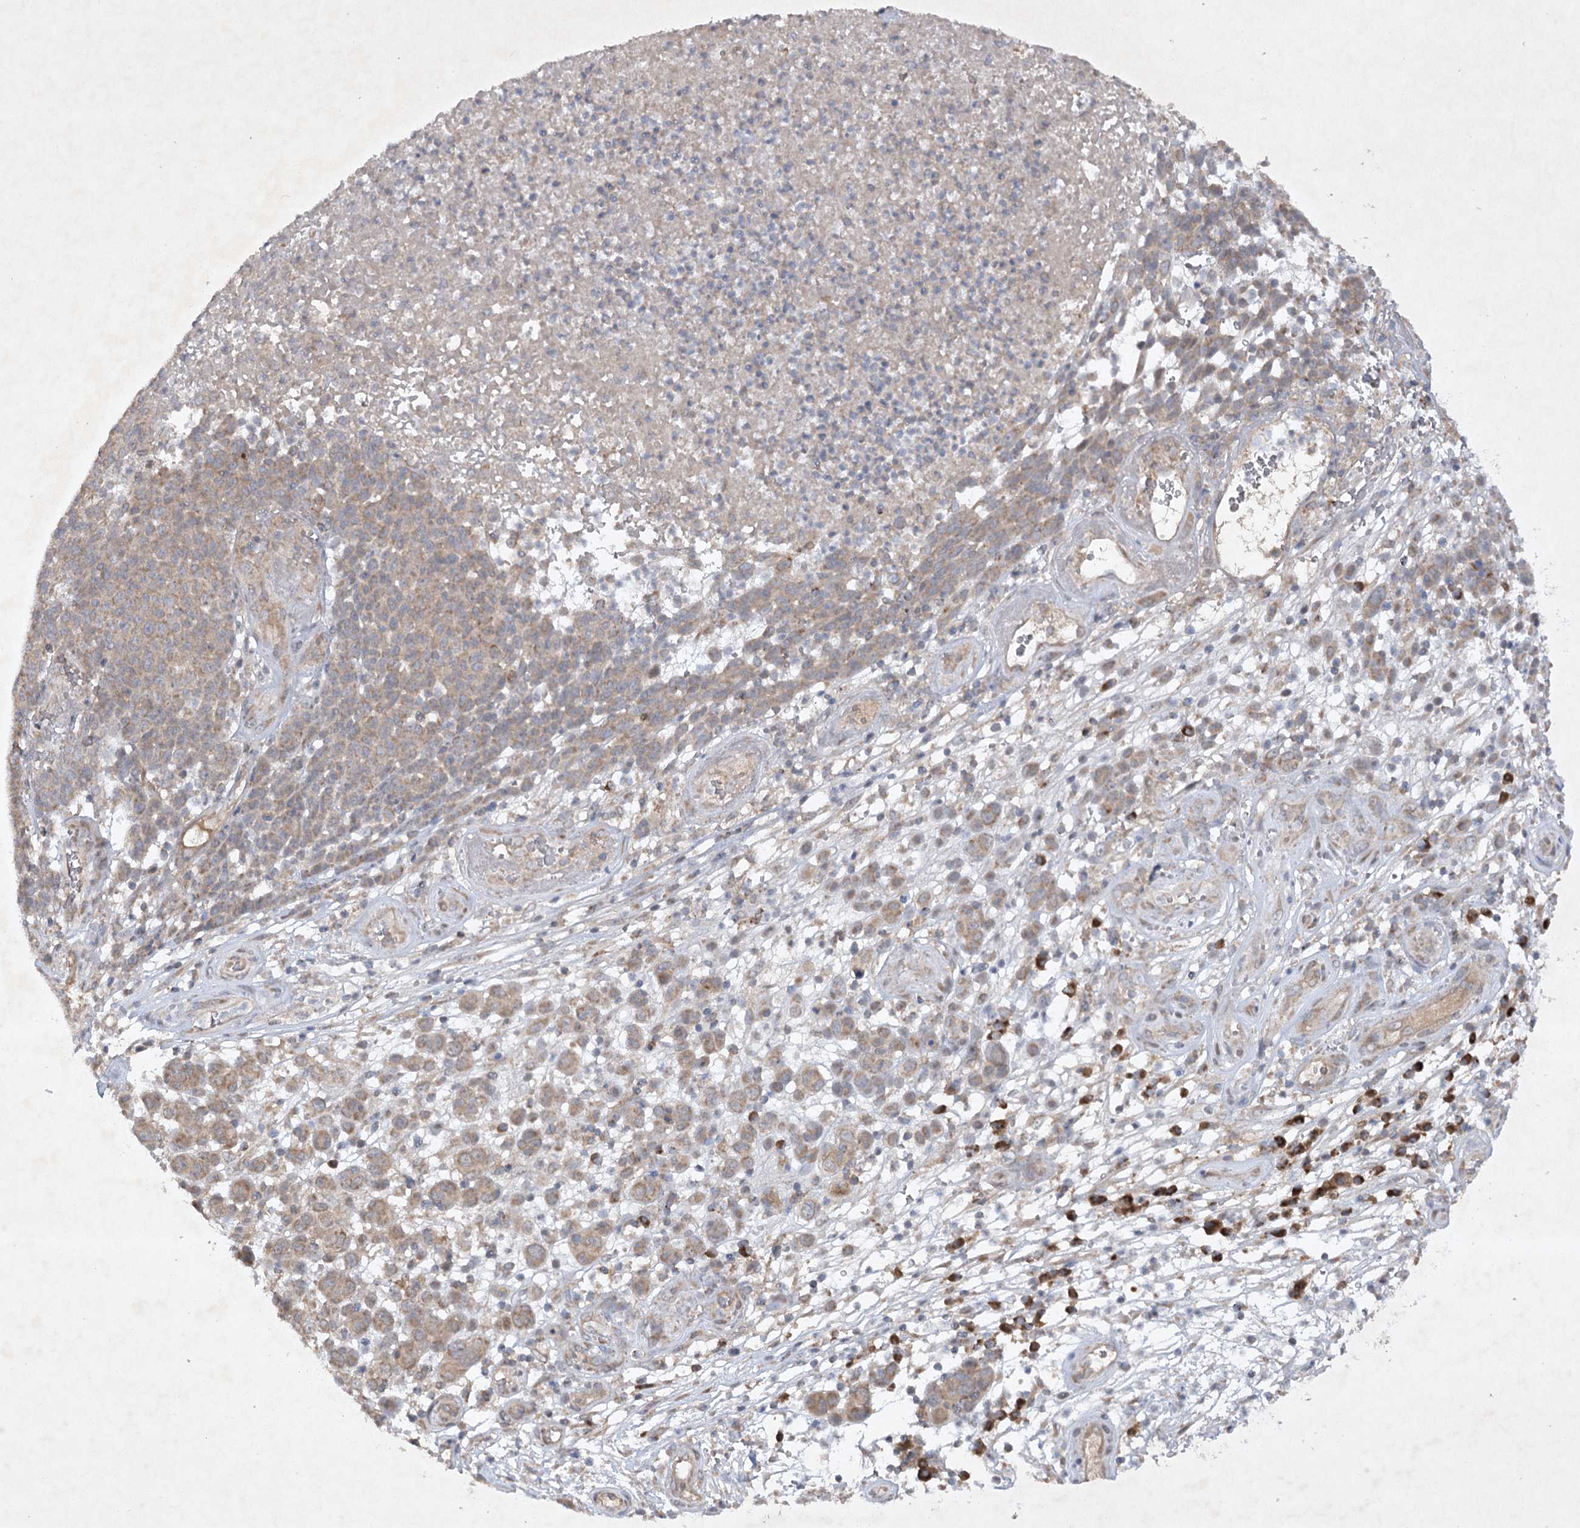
{"staining": {"intensity": "weak", "quantity": "25%-75%", "location": "cytoplasmic/membranous"}, "tissue": "melanoma", "cell_type": "Tumor cells", "image_type": "cancer", "snomed": [{"axis": "morphology", "description": "Malignant melanoma, NOS"}, {"axis": "topography", "description": "Skin"}], "caption": "A micrograph showing weak cytoplasmic/membranous staining in approximately 25%-75% of tumor cells in malignant melanoma, as visualized by brown immunohistochemical staining.", "gene": "TRAF3IP1", "patient": {"sex": "male", "age": 49}}